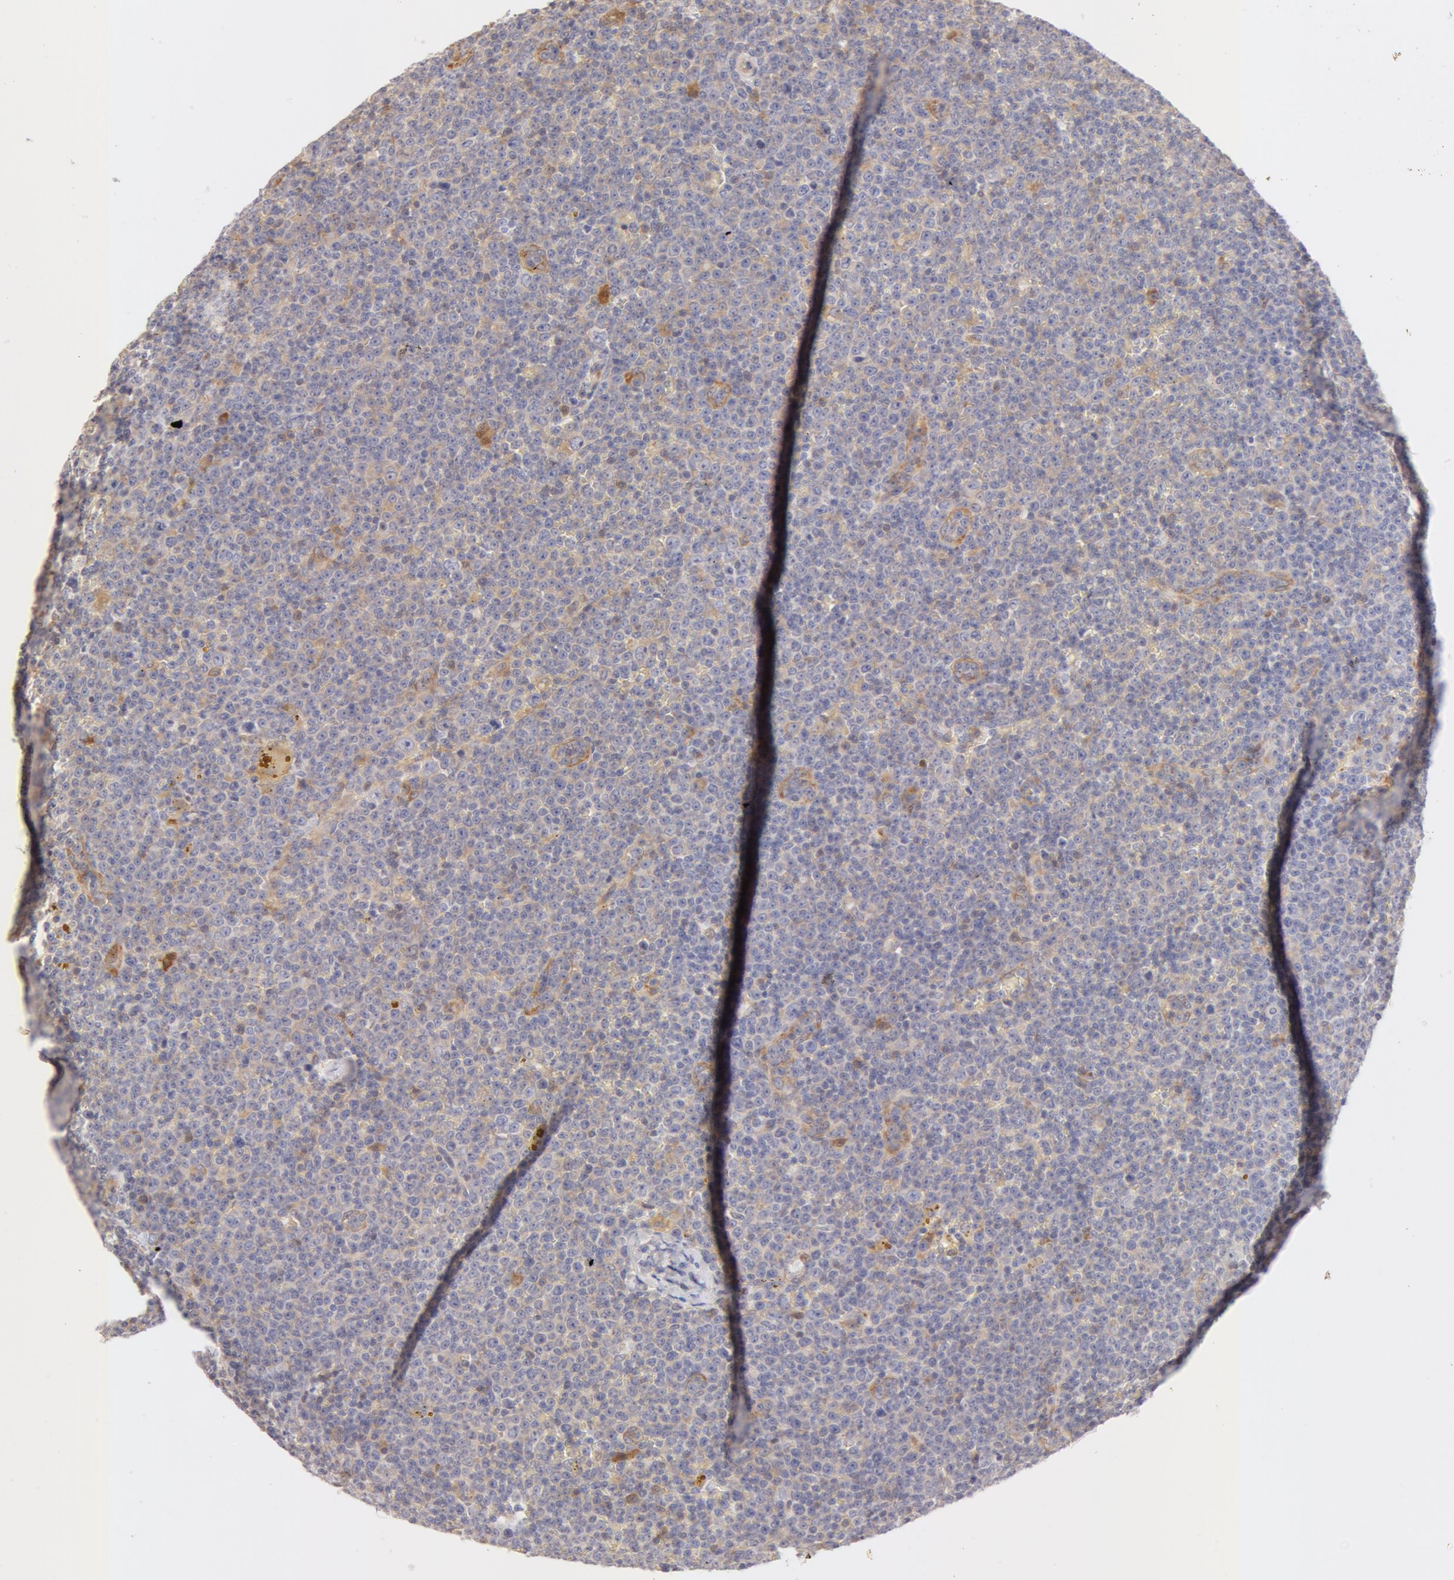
{"staining": {"intensity": "negative", "quantity": "none", "location": "none"}, "tissue": "lymphoma", "cell_type": "Tumor cells", "image_type": "cancer", "snomed": [{"axis": "morphology", "description": "Malignant lymphoma, non-Hodgkin's type, Low grade"}, {"axis": "topography", "description": "Lymph node"}], "caption": "IHC of low-grade malignant lymphoma, non-Hodgkin's type shows no staining in tumor cells.", "gene": "DDX3Y", "patient": {"sex": "male", "age": 50}}